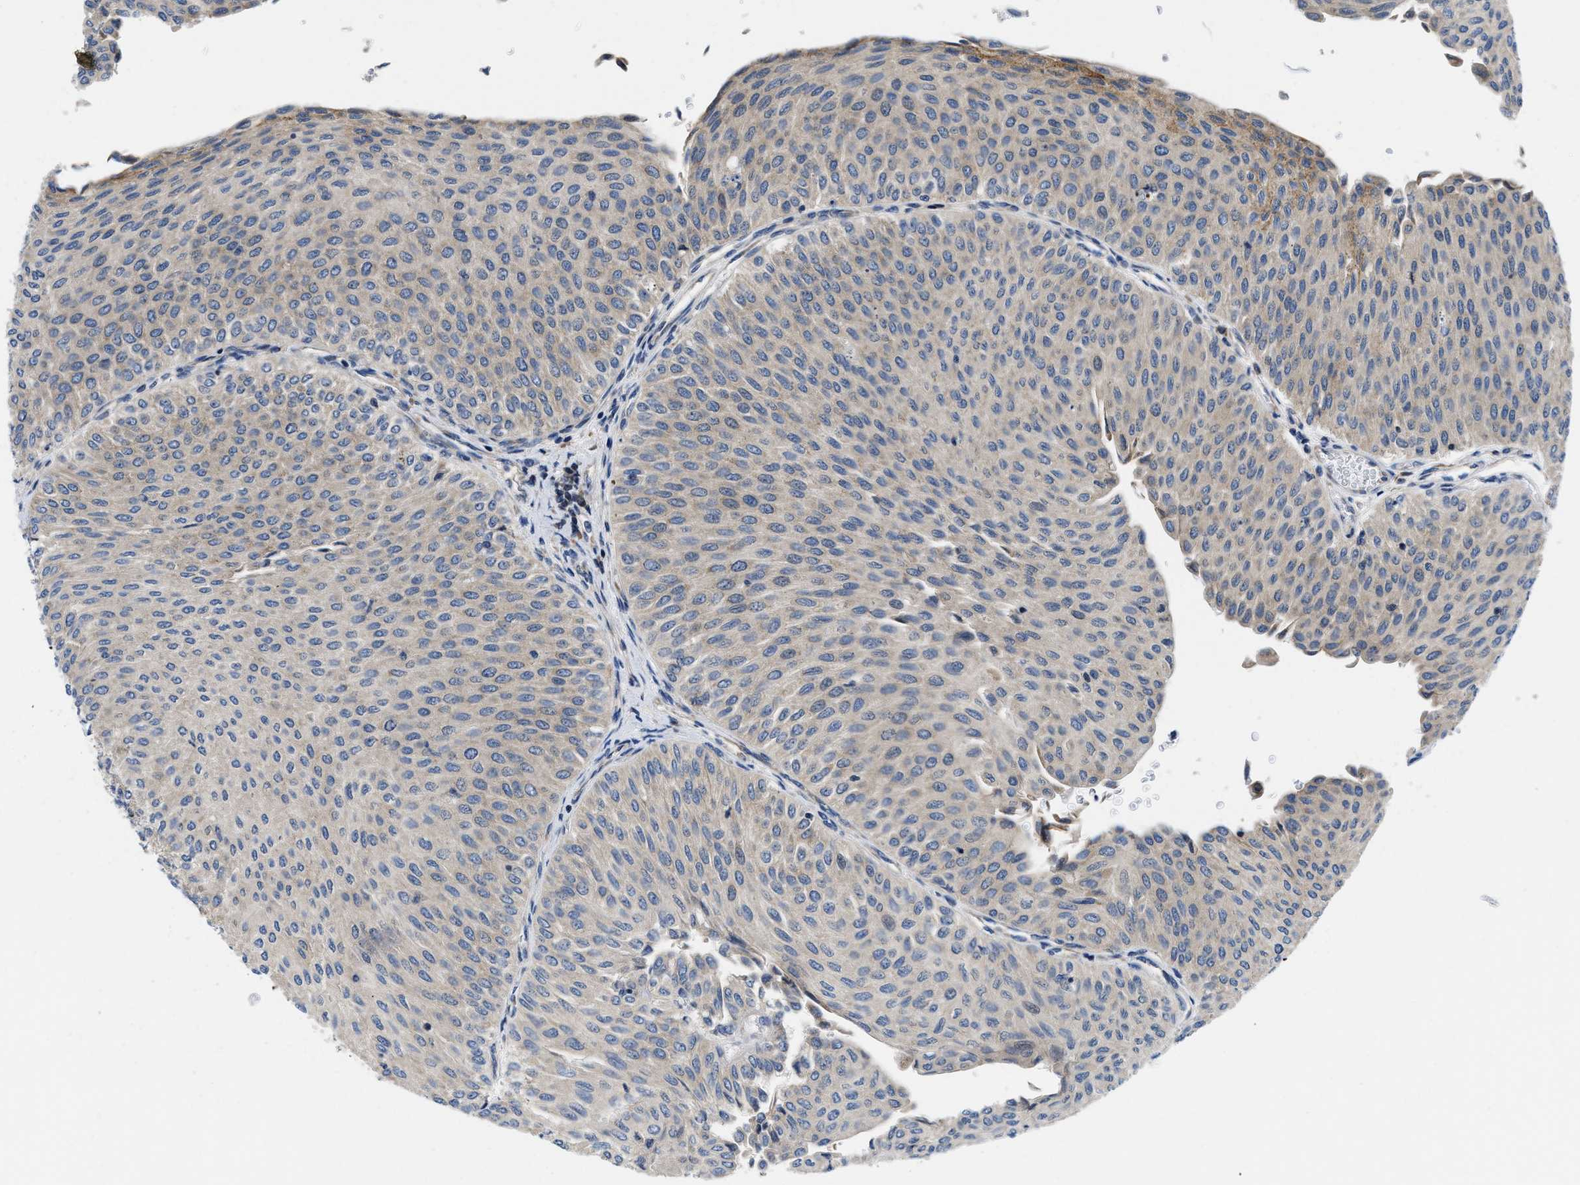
{"staining": {"intensity": "weak", "quantity": "25%-75%", "location": "cytoplasmic/membranous"}, "tissue": "urothelial cancer", "cell_type": "Tumor cells", "image_type": "cancer", "snomed": [{"axis": "morphology", "description": "Urothelial carcinoma, Low grade"}, {"axis": "topography", "description": "Urinary bladder"}], "caption": "Immunohistochemical staining of urothelial cancer exhibits weak cytoplasmic/membranous protein staining in approximately 25%-75% of tumor cells. The protein is stained brown, and the nuclei are stained in blue (DAB IHC with brightfield microscopy, high magnification).", "gene": "IKBKE", "patient": {"sex": "male", "age": 78}}